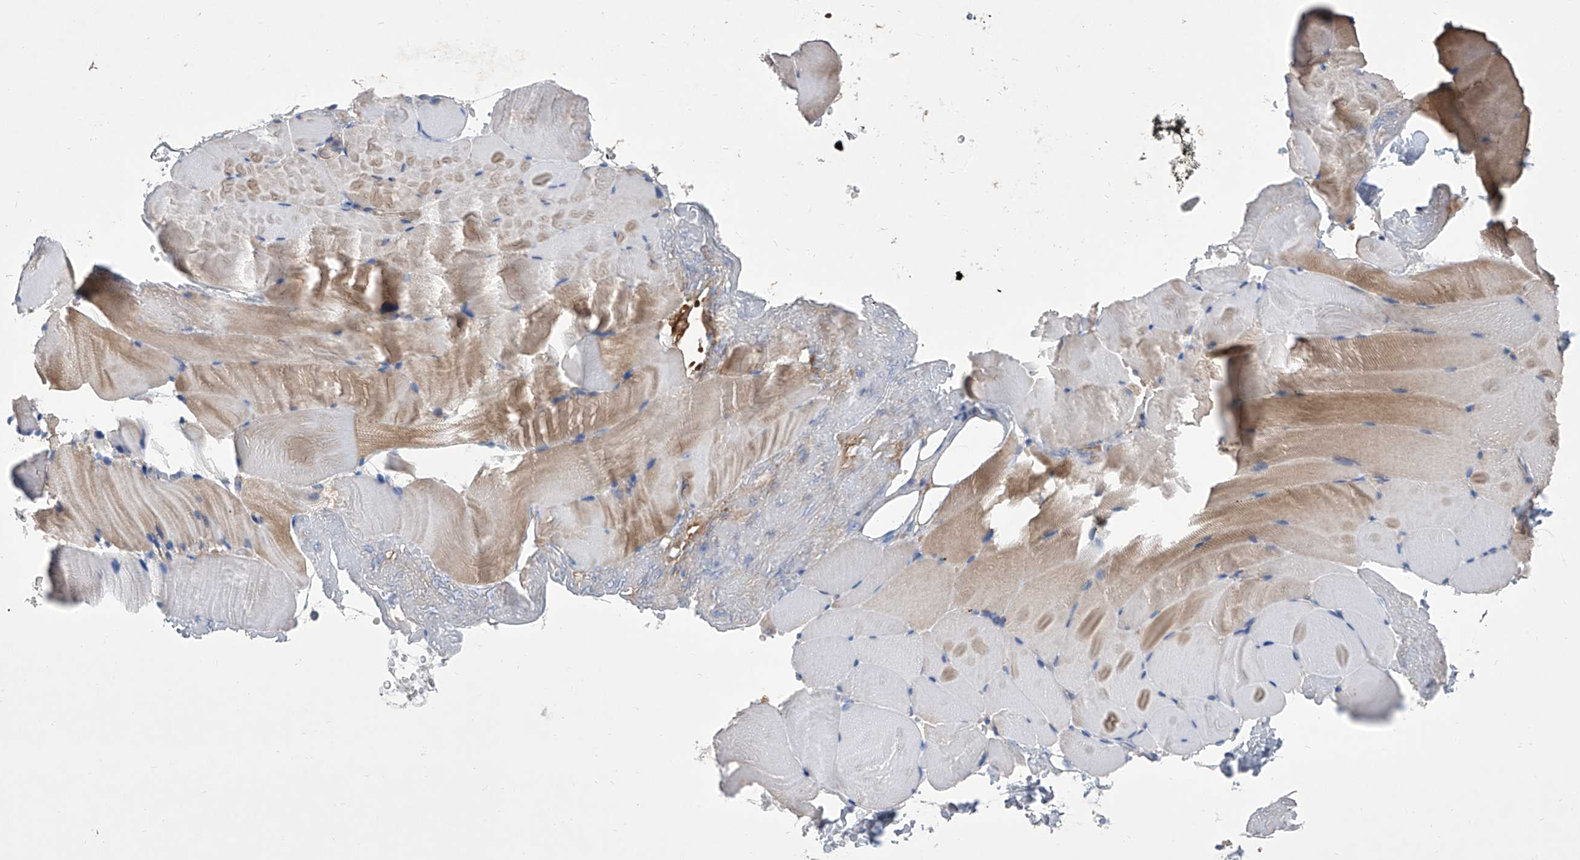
{"staining": {"intensity": "moderate", "quantity": "<25%", "location": "cytoplasmic/membranous"}, "tissue": "skeletal muscle", "cell_type": "Myocytes", "image_type": "normal", "snomed": [{"axis": "morphology", "description": "Normal tissue, NOS"}, {"axis": "topography", "description": "Skeletal muscle"}, {"axis": "topography", "description": "Parathyroid gland"}], "caption": "Immunohistochemical staining of benign human skeletal muscle displays low levels of moderate cytoplasmic/membranous positivity in approximately <25% of myocytes.", "gene": "GPT", "patient": {"sex": "female", "age": 37}}